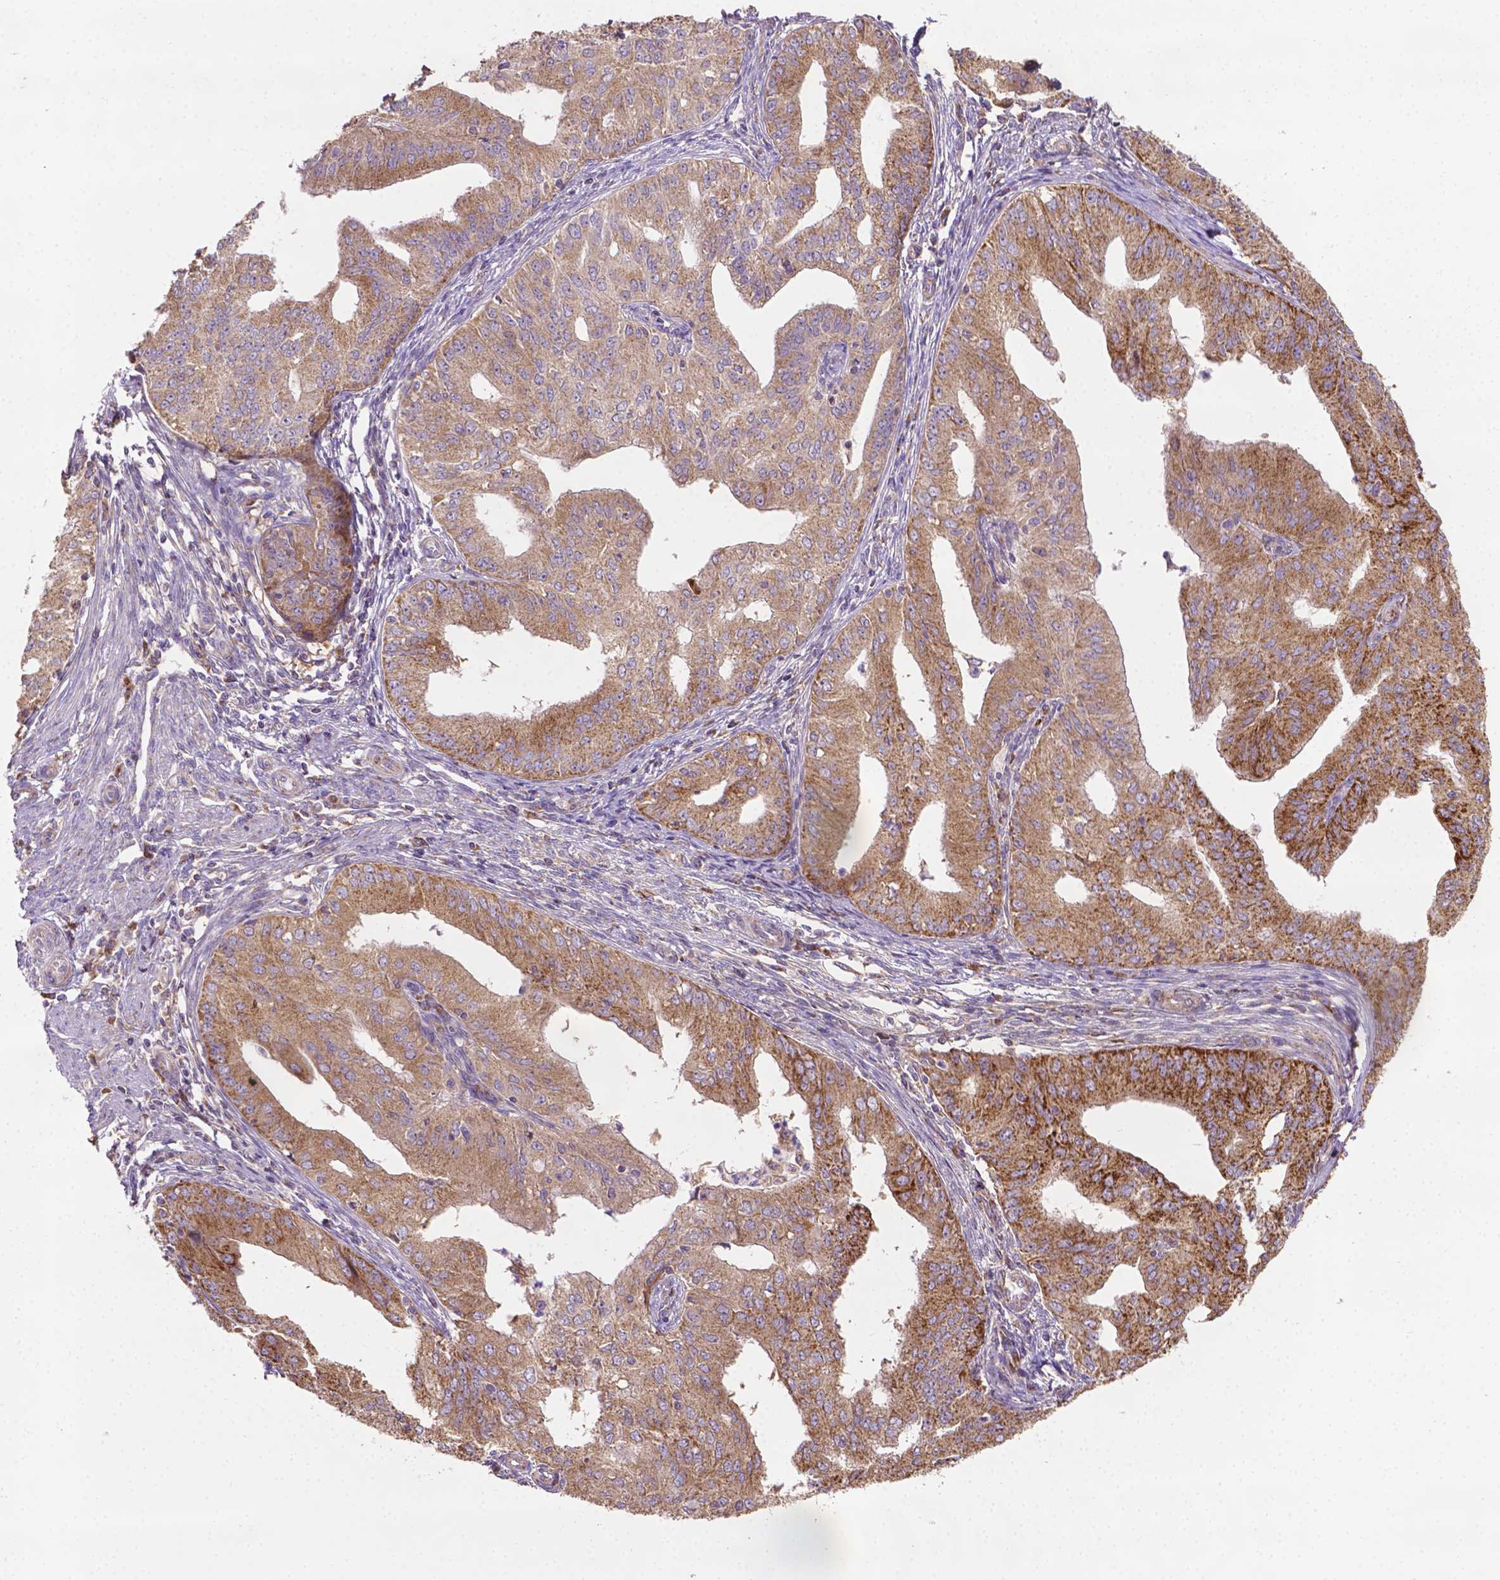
{"staining": {"intensity": "moderate", "quantity": ">75%", "location": "cytoplasmic/membranous"}, "tissue": "endometrial cancer", "cell_type": "Tumor cells", "image_type": "cancer", "snomed": [{"axis": "morphology", "description": "Adenocarcinoma, NOS"}, {"axis": "topography", "description": "Endometrium"}], "caption": "A brown stain highlights moderate cytoplasmic/membranous positivity of a protein in endometrial adenocarcinoma tumor cells. The staining is performed using DAB brown chromogen to label protein expression. The nuclei are counter-stained blue using hematoxylin.", "gene": "ILVBL", "patient": {"sex": "female", "age": 50}}